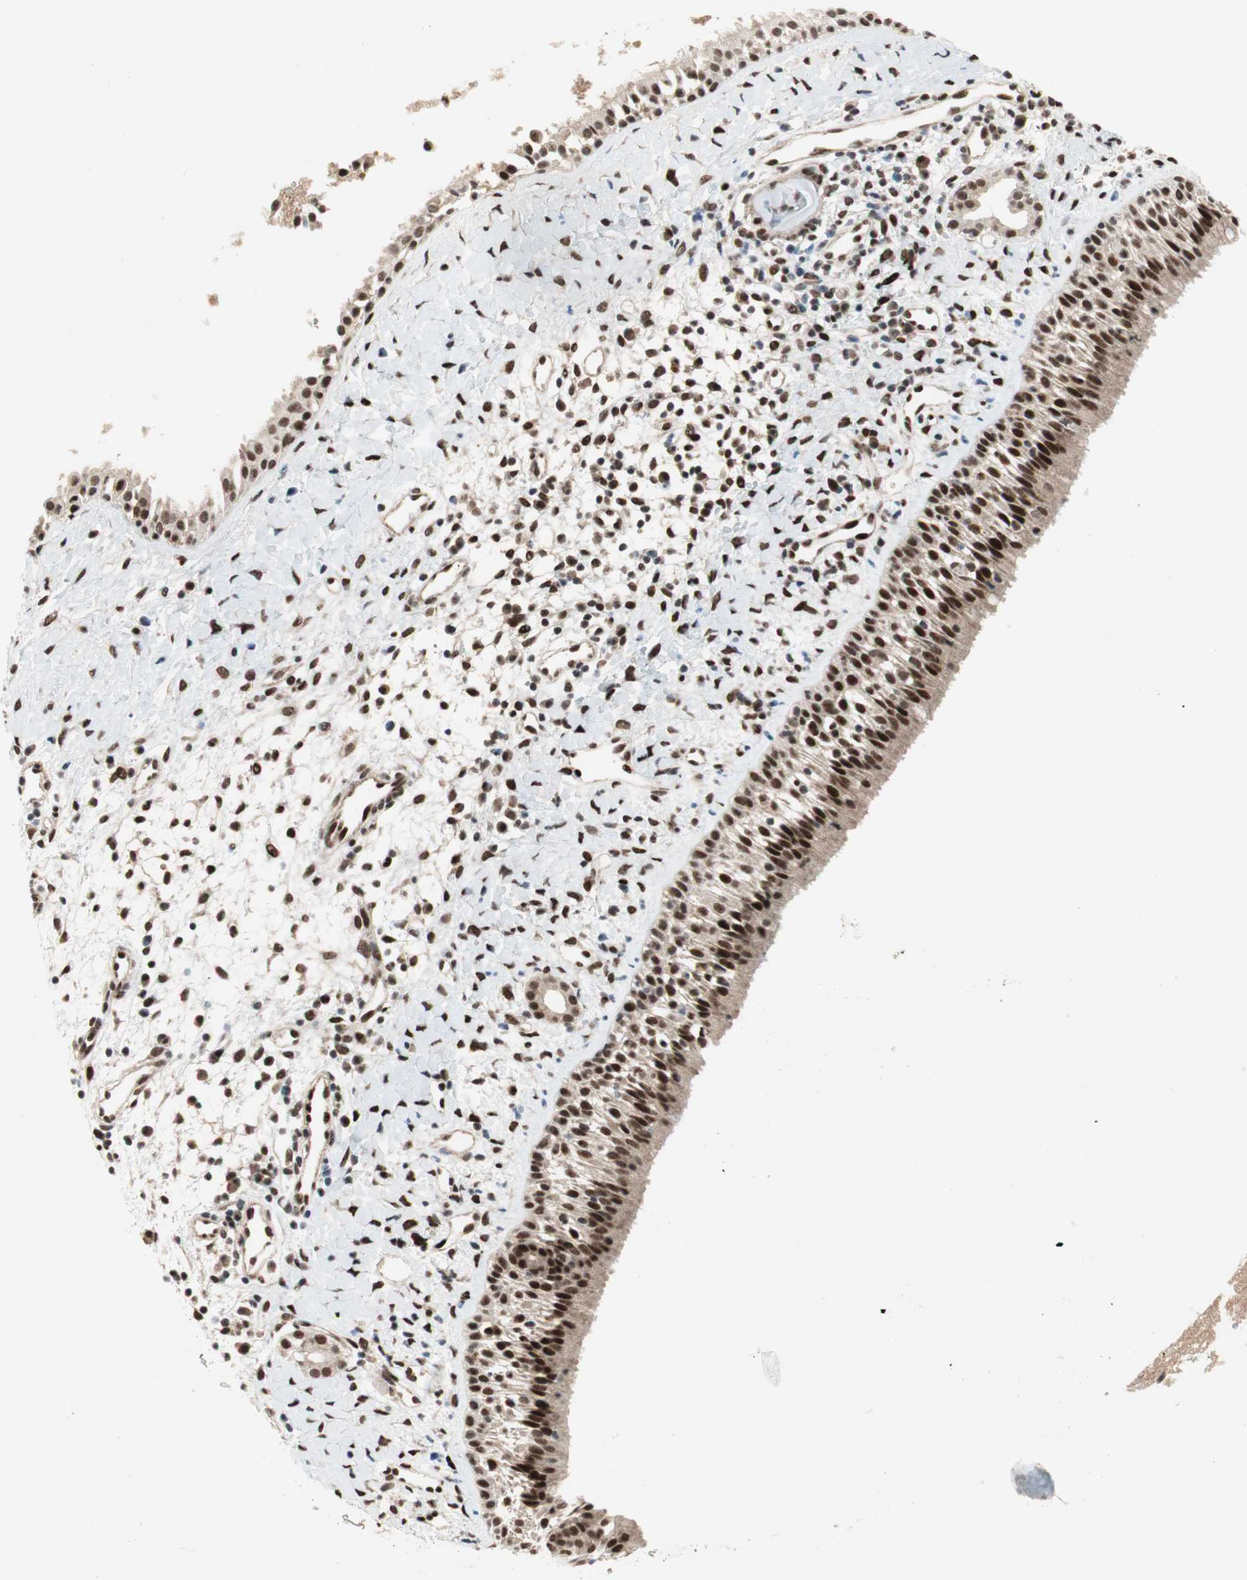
{"staining": {"intensity": "strong", "quantity": ">75%", "location": "nuclear"}, "tissue": "nasopharynx", "cell_type": "Respiratory epithelial cells", "image_type": "normal", "snomed": [{"axis": "morphology", "description": "Normal tissue, NOS"}, {"axis": "topography", "description": "Nasopharynx"}], "caption": "Protein staining exhibits strong nuclear positivity in approximately >75% of respiratory epithelial cells in normal nasopharynx. The protein is shown in brown color, while the nuclei are stained blue.", "gene": "TCF12", "patient": {"sex": "male", "age": 22}}